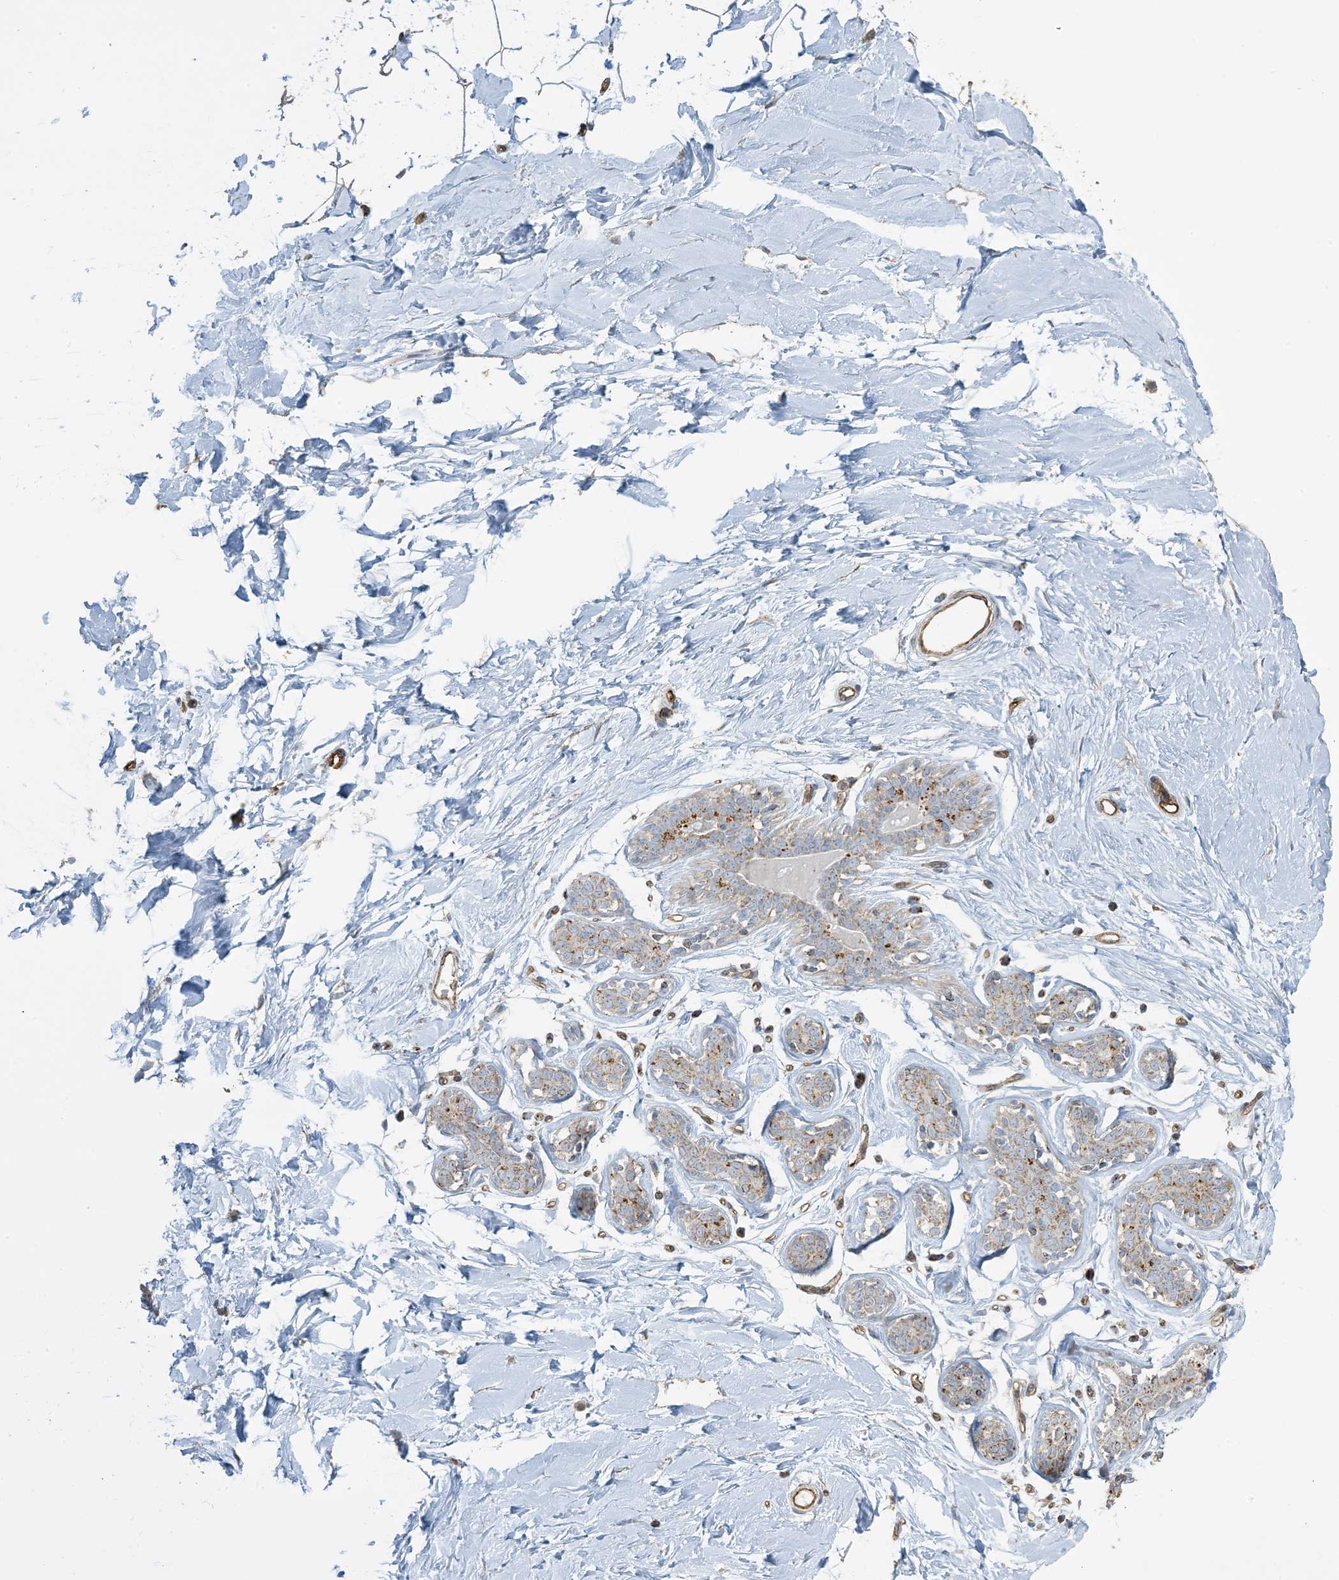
{"staining": {"intensity": "weak", "quantity": "25%-75%", "location": "cytoplasmic/membranous"}, "tissue": "adipose tissue", "cell_type": "Adipocytes", "image_type": "normal", "snomed": [{"axis": "morphology", "description": "Normal tissue, NOS"}, {"axis": "topography", "description": "Breast"}], "caption": "Human adipose tissue stained for a protein (brown) exhibits weak cytoplasmic/membranous positive expression in about 25%-75% of adipocytes.", "gene": "AGA", "patient": {"sex": "female", "age": 23}}